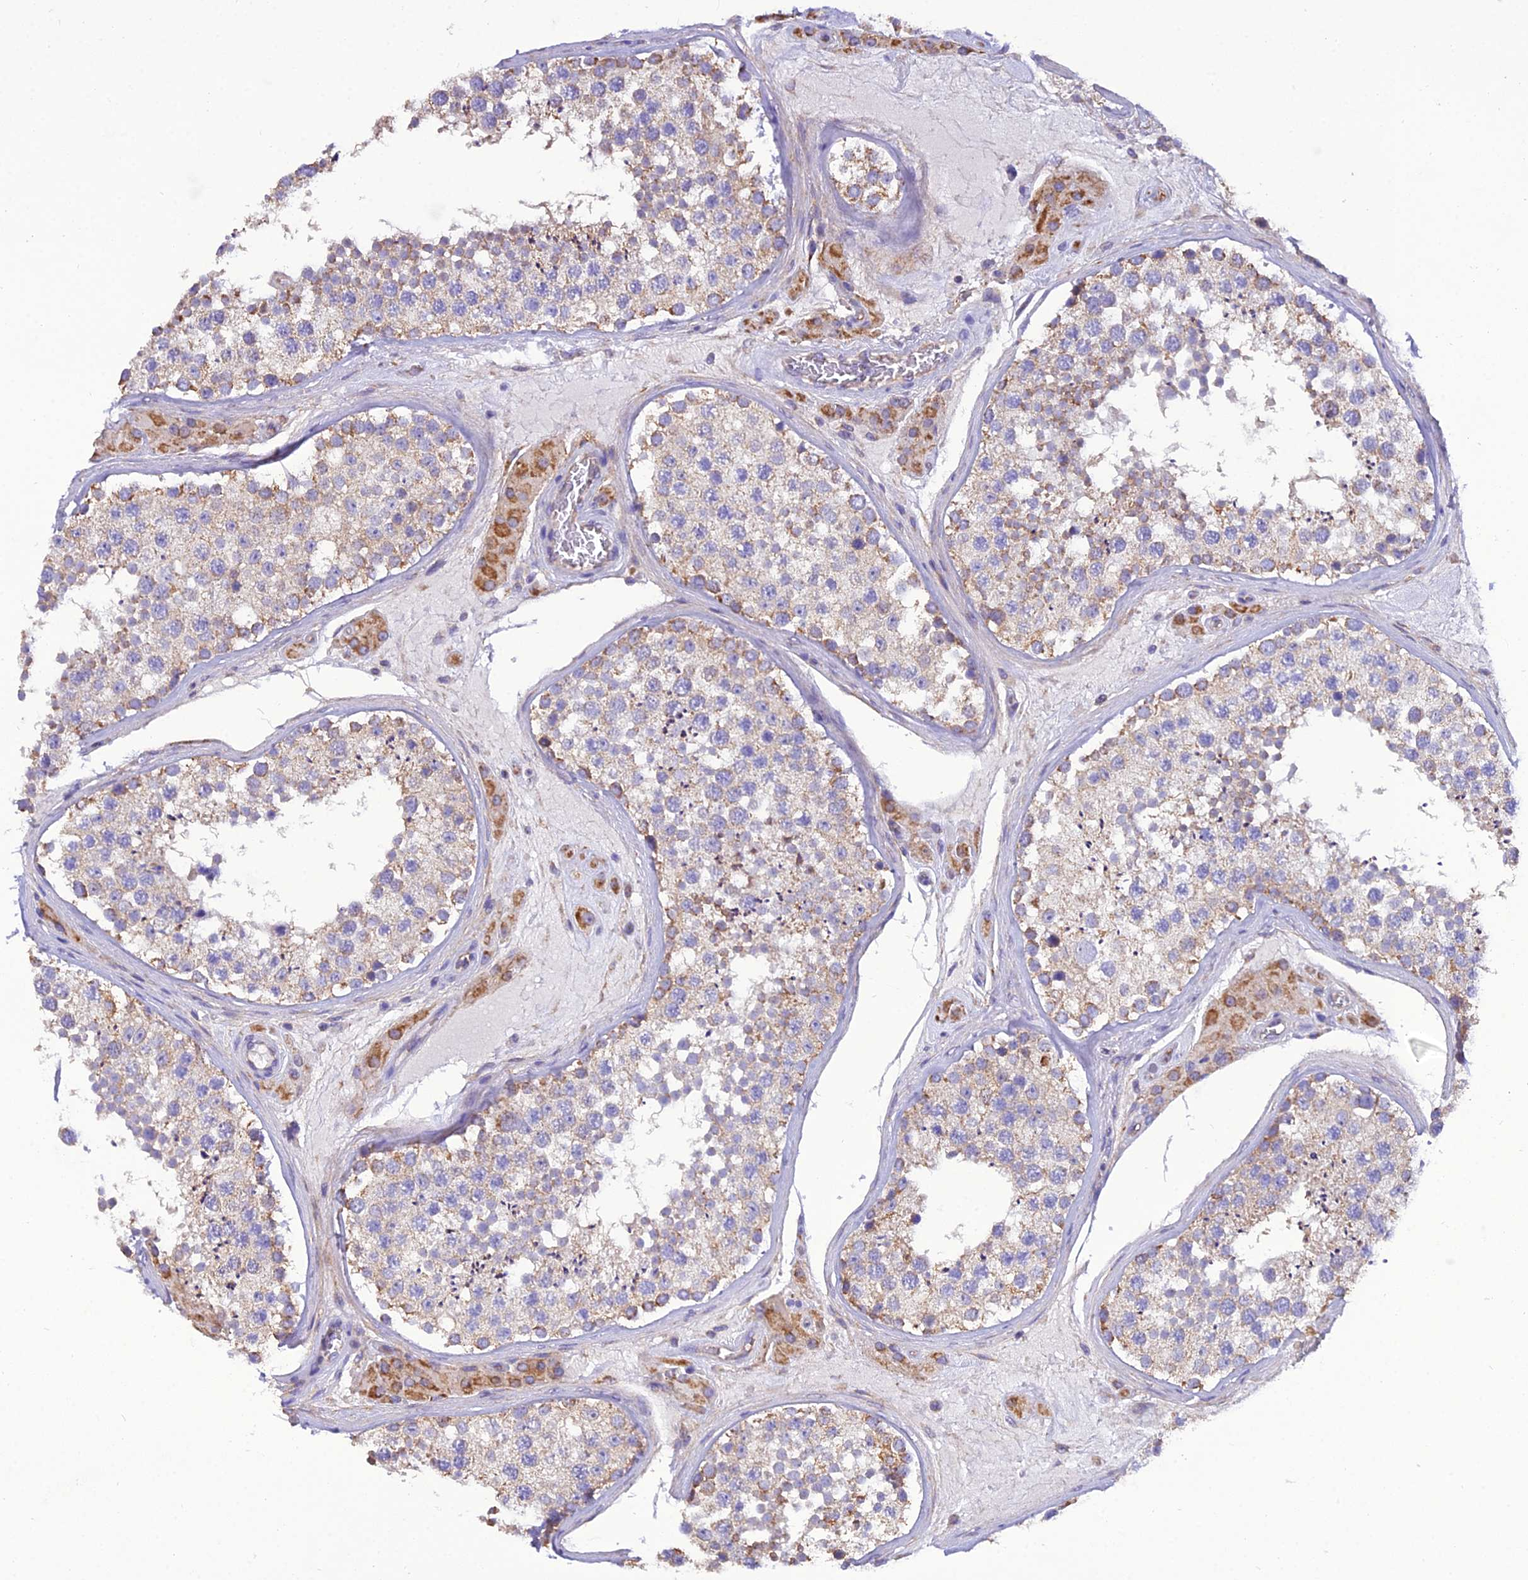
{"staining": {"intensity": "moderate", "quantity": "25%-75%", "location": "cytoplasmic/membranous"}, "tissue": "testis", "cell_type": "Cells in seminiferous ducts", "image_type": "normal", "snomed": [{"axis": "morphology", "description": "Normal tissue, NOS"}, {"axis": "topography", "description": "Testis"}], "caption": "Protein analysis of unremarkable testis reveals moderate cytoplasmic/membranous expression in about 25%-75% of cells in seminiferous ducts. Nuclei are stained in blue.", "gene": "GPD1", "patient": {"sex": "male", "age": 46}}